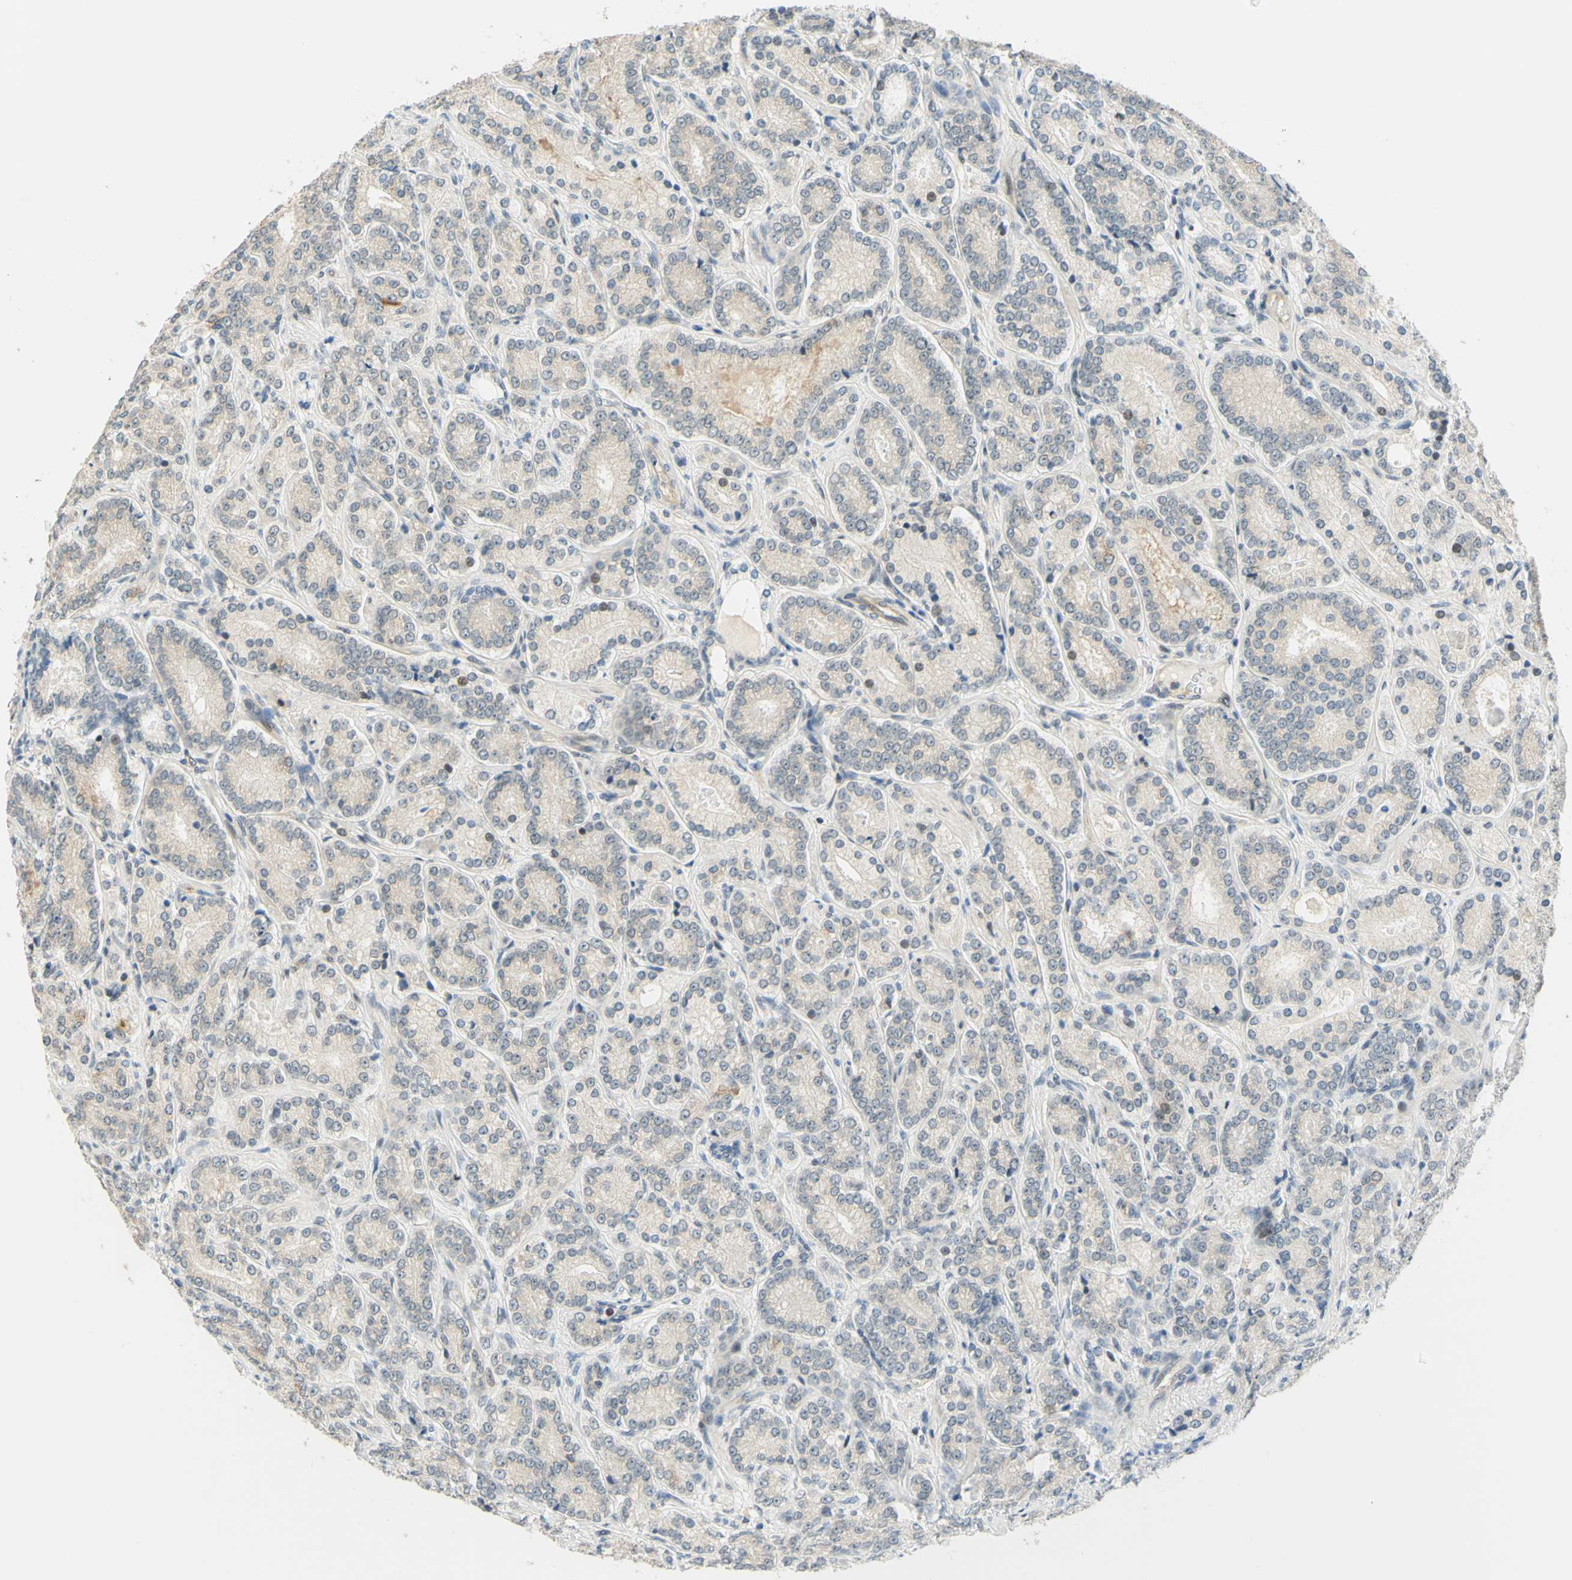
{"staining": {"intensity": "negative", "quantity": "none", "location": "none"}, "tissue": "prostate cancer", "cell_type": "Tumor cells", "image_type": "cancer", "snomed": [{"axis": "morphology", "description": "Adenocarcinoma, High grade"}, {"axis": "topography", "description": "Prostate"}], "caption": "Immunohistochemical staining of human prostate cancer (adenocarcinoma (high-grade)) shows no significant positivity in tumor cells.", "gene": "C2CD2L", "patient": {"sex": "male", "age": 61}}